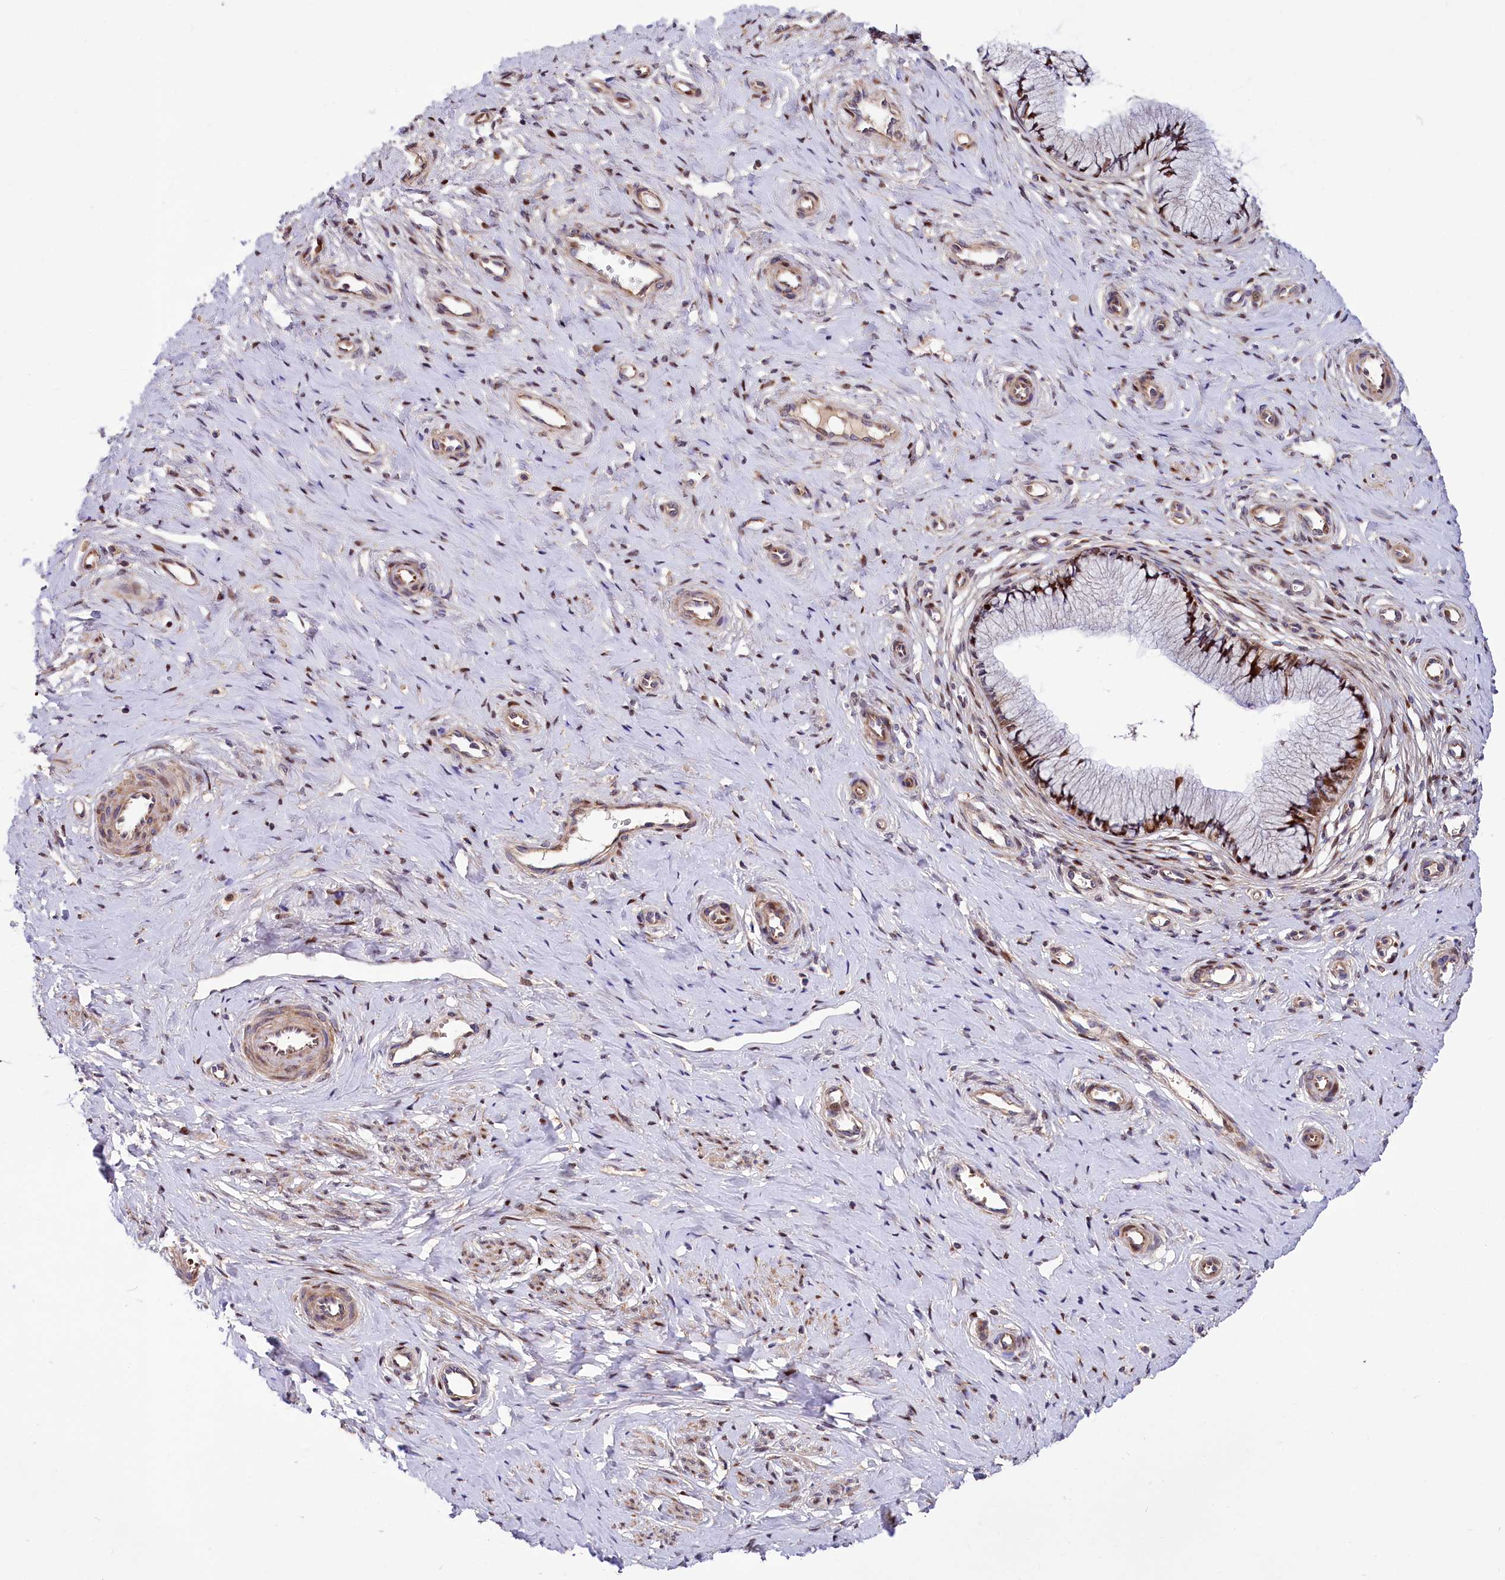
{"staining": {"intensity": "moderate", "quantity": ">75%", "location": "cytoplasmic/membranous,nuclear"}, "tissue": "cervix", "cell_type": "Glandular cells", "image_type": "normal", "snomed": [{"axis": "morphology", "description": "Normal tissue, NOS"}, {"axis": "topography", "description": "Cervix"}], "caption": "High-power microscopy captured an immunohistochemistry image of unremarkable cervix, revealing moderate cytoplasmic/membranous,nuclear positivity in approximately >75% of glandular cells.", "gene": "PDZRN3", "patient": {"sex": "female", "age": 36}}